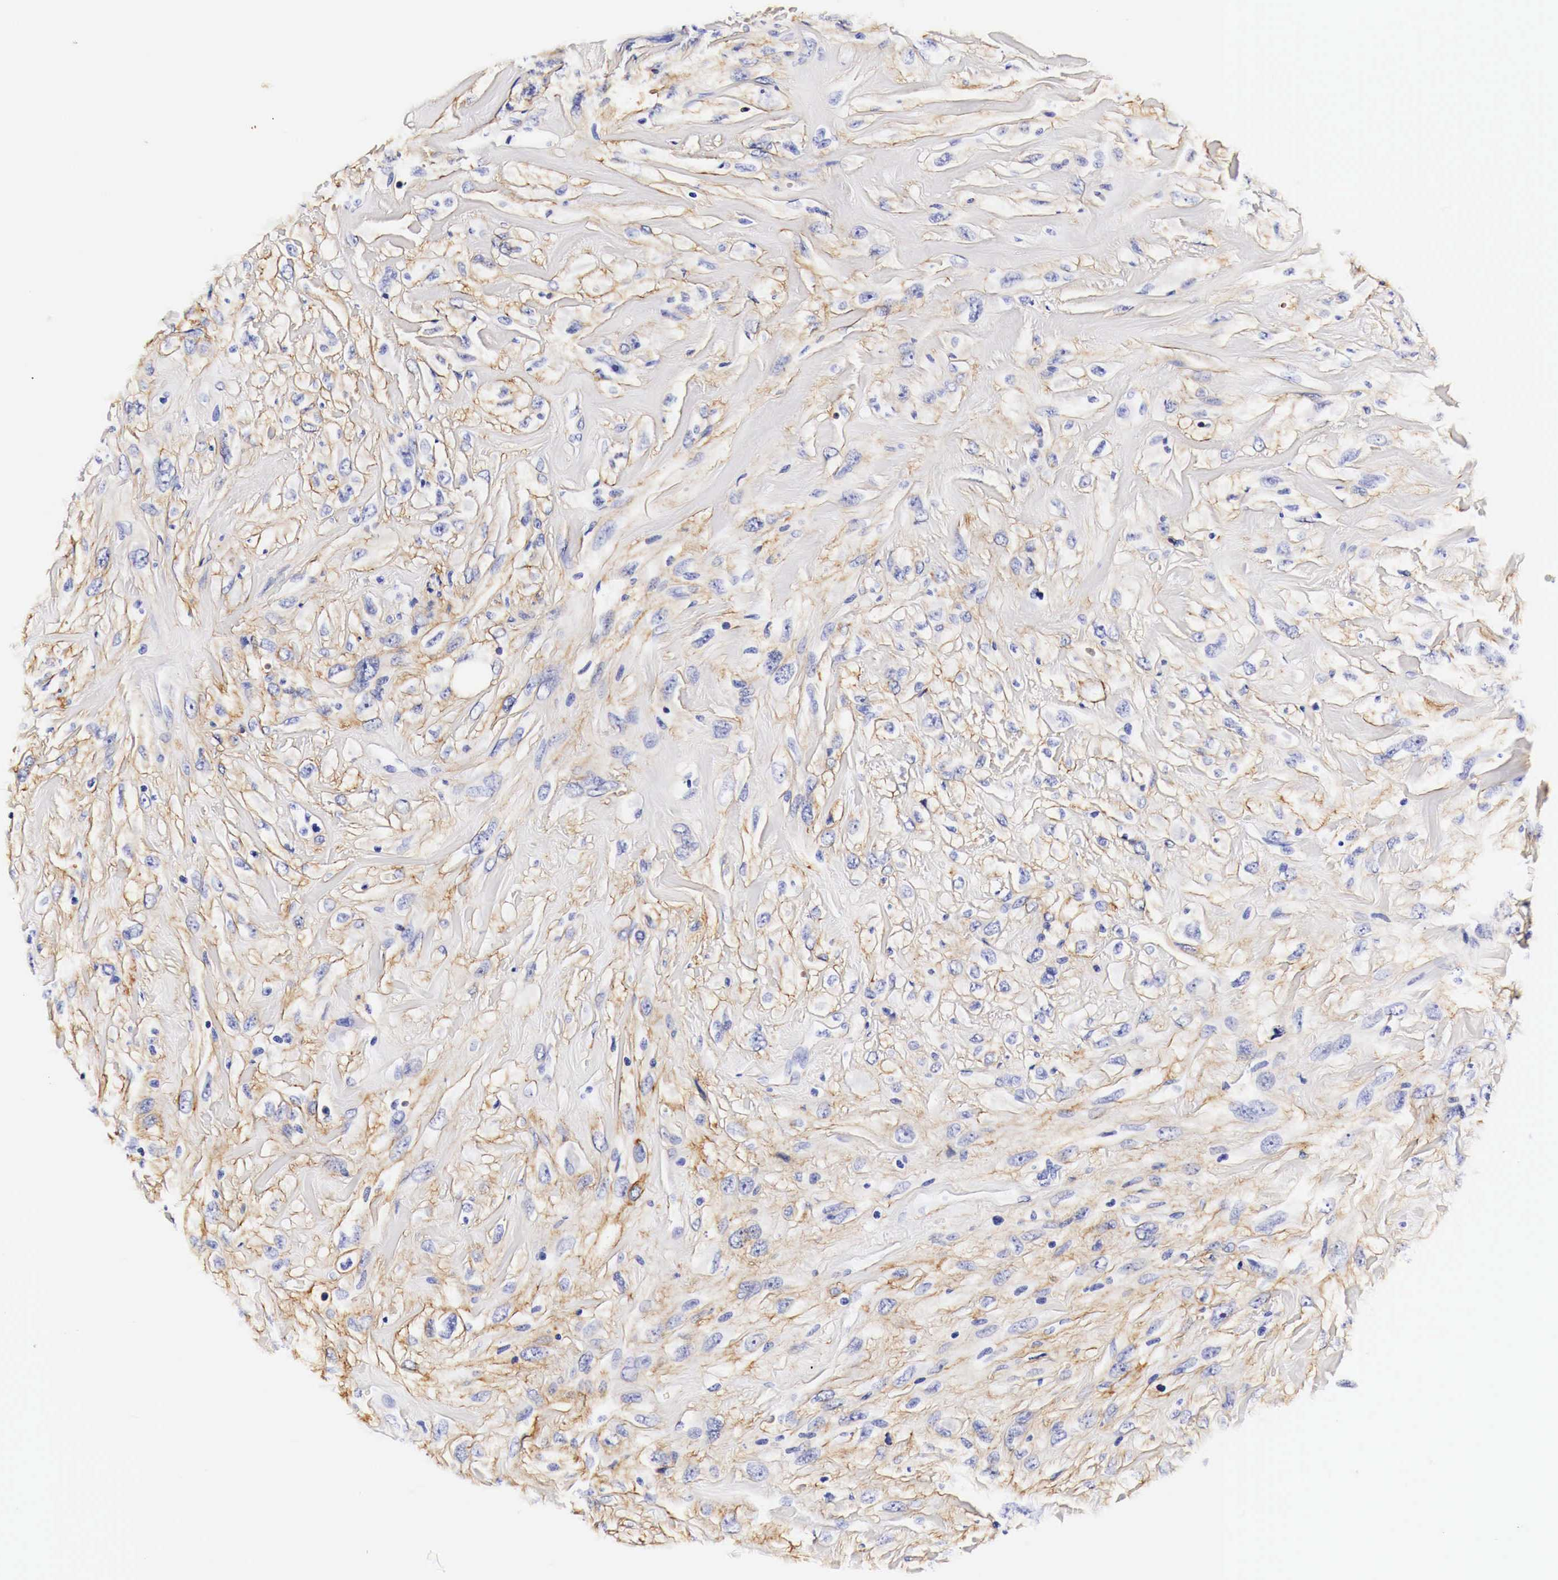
{"staining": {"intensity": "weak", "quantity": "25%-75%", "location": "cytoplasmic/membranous"}, "tissue": "breast cancer", "cell_type": "Tumor cells", "image_type": "cancer", "snomed": [{"axis": "morphology", "description": "Neoplasm, malignant, NOS"}, {"axis": "topography", "description": "Breast"}], "caption": "This histopathology image exhibits IHC staining of human breast cancer (malignant neoplasm), with low weak cytoplasmic/membranous expression in about 25%-75% of tumor cells.", "gene": "EGFR", "patient": {"sex": "female", "age": 50}}